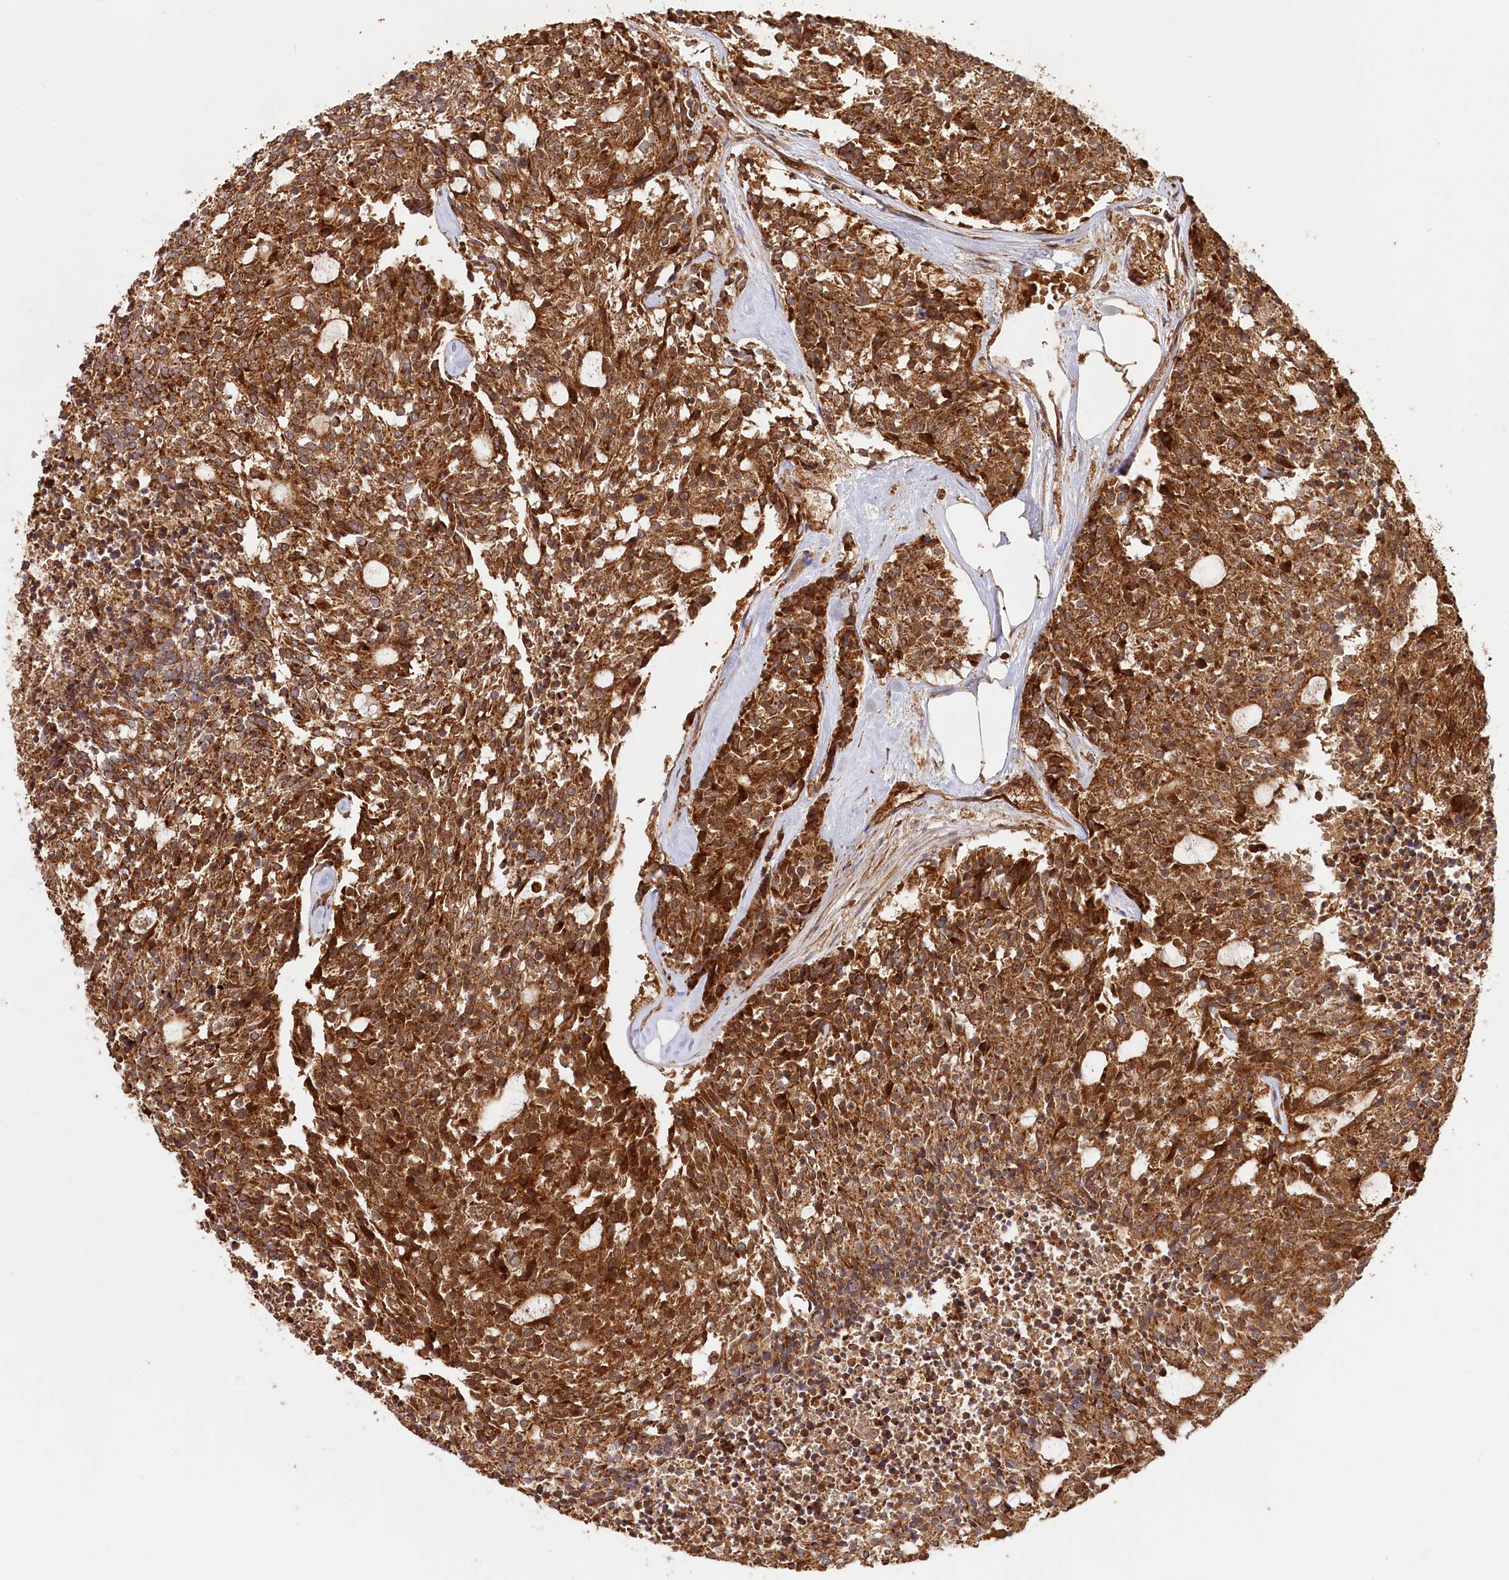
{"staining": {"intensity": "strong", "quantity": ">75%", "location": "cytoplasmic/membranous"}, "tissue": "carcinoid", "cell_type": "Tumor cells", "image_type": "cancer", "snomed": [{"axis": "morphology", "description": "Carcinoid, malignant, NOS"}, {"axis": "topography", "description": "Pancreas"}], "caption": "IHC of malignant carcinoid displays high levels of strong cytoplasmic/membranous expression in approximately >75% of tumor cells. The protein of interest is shown in brown color, while the nuclei are stained blue.", "gene": "PAIP2", "patient": {"sex": "female", "age": 54}}